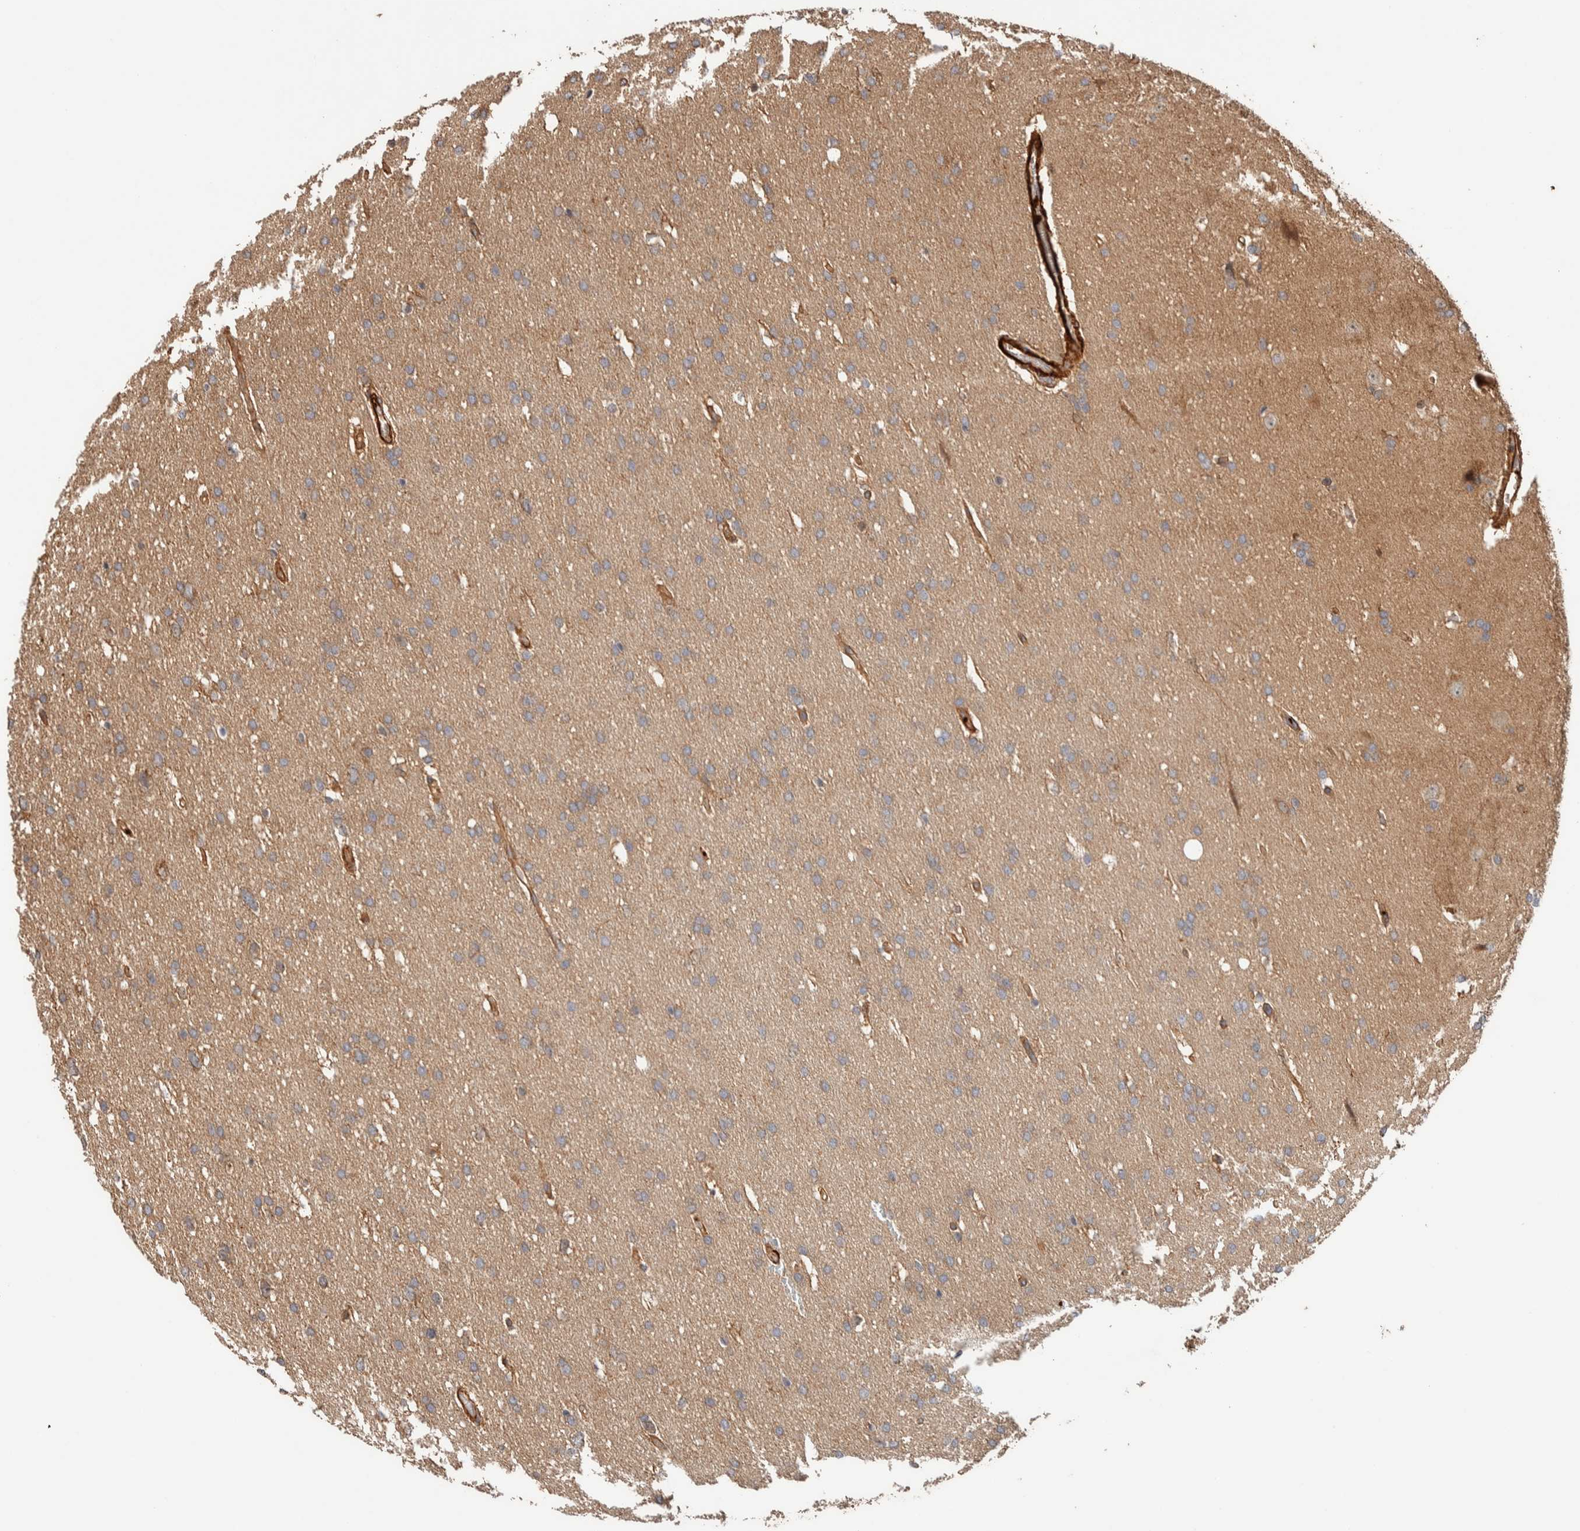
{"staining": {"intensity": "weak", "quantity": "<25%", "location": "cytoplasmic/membranous"}, "tissue": "glioma", "cell_type": "Tumor cells", "image_type": "cancer", "snomed": [{"axis": "morphology", "description": "Glioma, malignant, Low grade"}, {"axis": "topography", "description": "Brain"}], "caption": "The immunohistochemistry (IHC) histopathology image has no significant staining in tumor cells of malignant glioma (low-grade) tissue.", "gene": "SYNRG", "patient": {"sex": "female", "age": 37}}